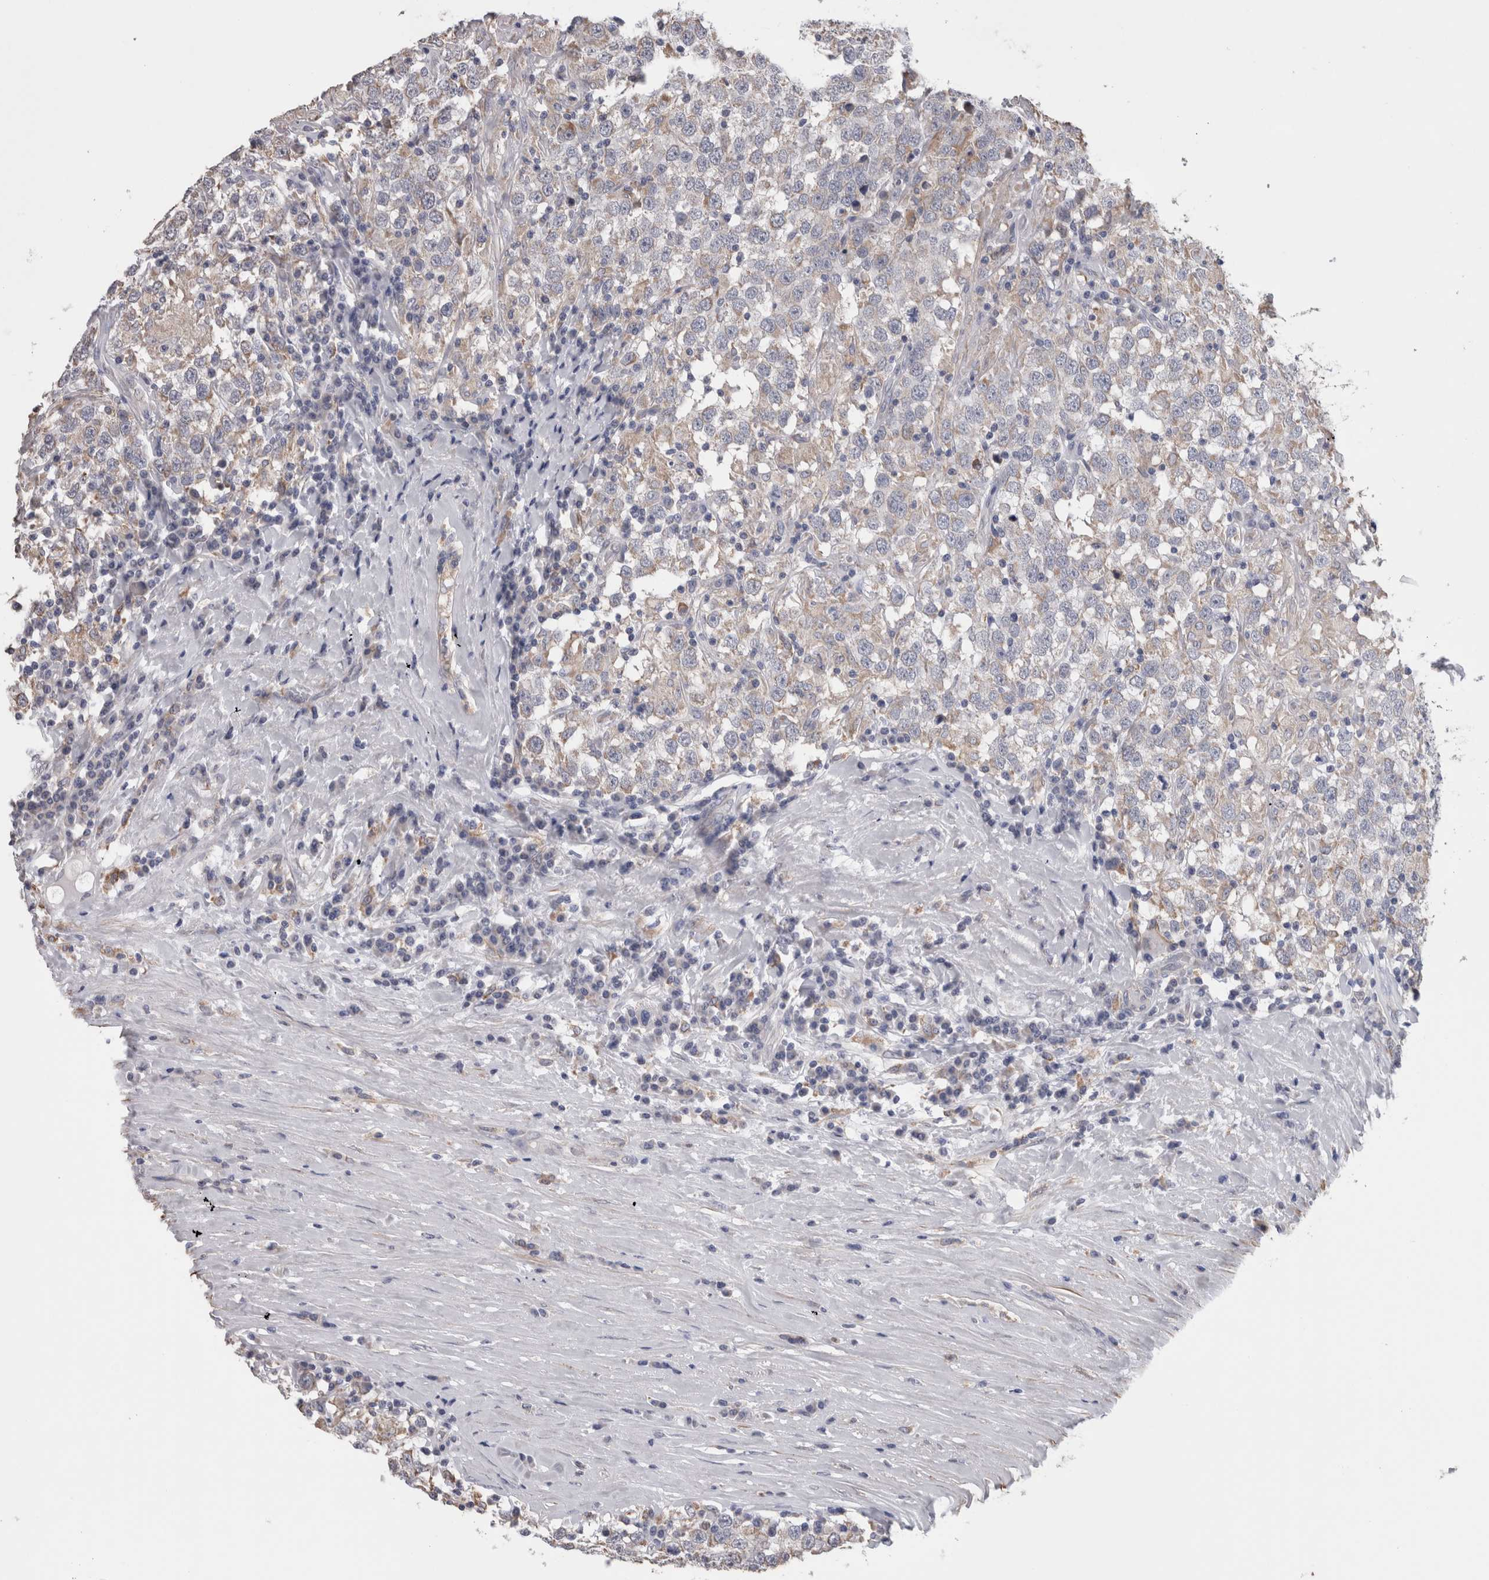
{"staining": {"intensity": "negative", "quantity": "none", "location": "none"}, "tissue": "testis cancer", "cell_type": "Tumor cells", "image_type": "cancer", "snomed": [{"axis": "morphology", "description": "Seminoma, NOS"}, {"axis": "topography", "description": "Testis"}], "caption": "IHC micrograph of neoplastic tissue: human seminoma (testis) stained with DAB displays no significant protein staining in tumor cells. (Immunohistochemistry, brightfield microscopy, high magnification).", "gene": "GDAP1", "patient": {"sex": "male", "age": 41}}